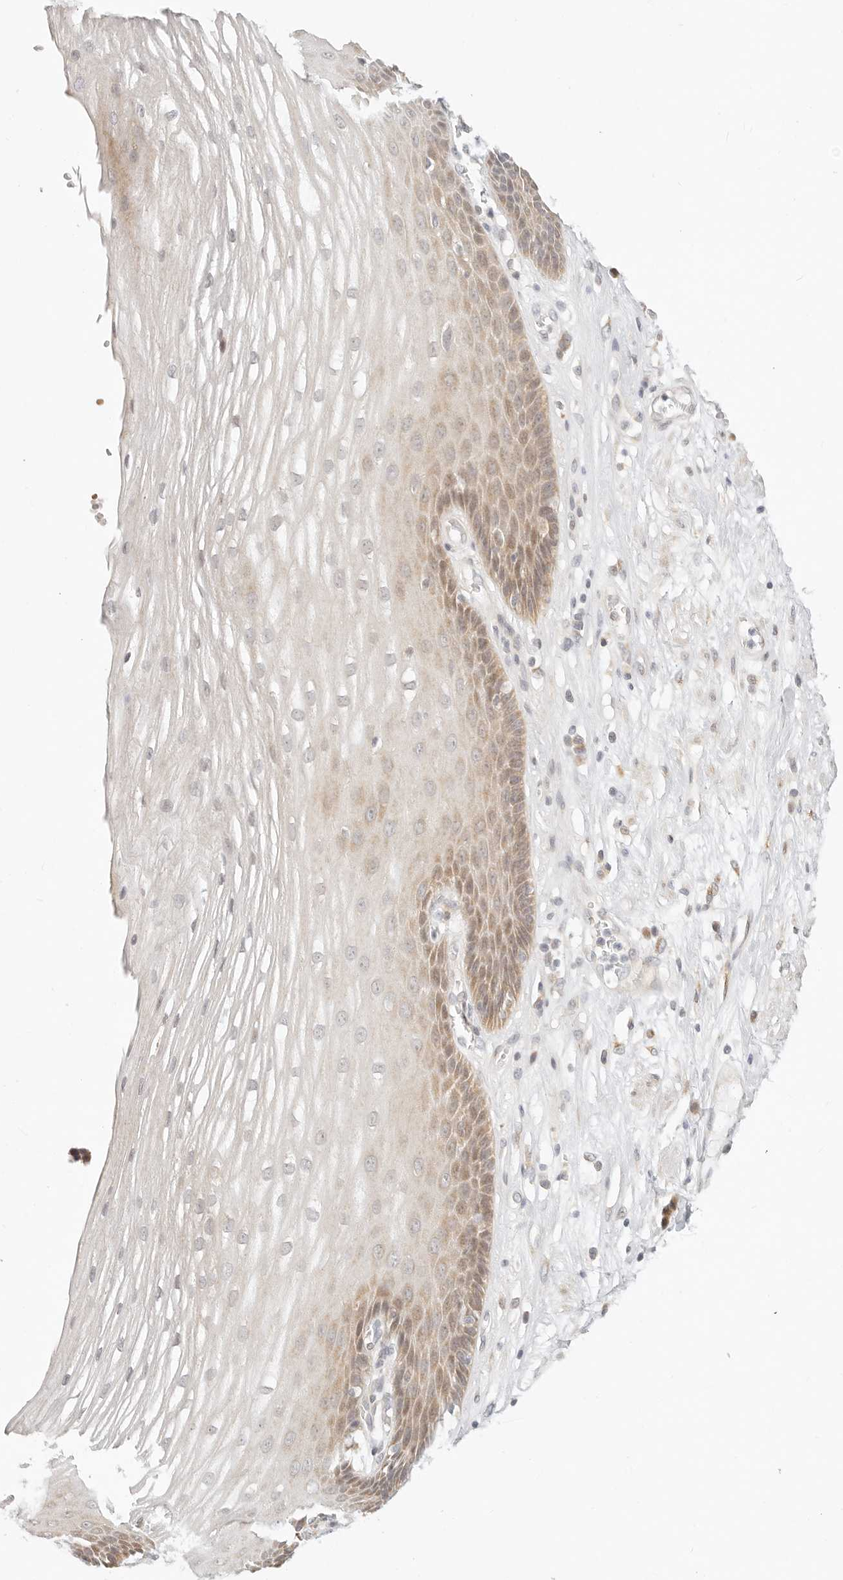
{"staining": {"intensity": "moderate", "quantity": "25%-75%", "location": "cytoplasmic/membranous,nuclear"}, "tissue": "esophagus", "cell_type": "Squamous epithelial cells", "image_type": "normal", "snomed": [{"axis": "morphology", "description": "Normal tissue, NOS"}, {"axis": "topography", "description": "Esophagus"}], "caption": "Normal esophagus shows moderate cytoplasmic/membranous,nuclear staining in approximately 25%-75% of squamous epithelial cells, visualized by immunohistochemistry. The staining is performed using DAB brown chromogen to label protein expression. The nuclei are counter-stained blue using hematoxylin.", "gene": "FAM20B", "patient": {"sex": "male", "age": 62}}